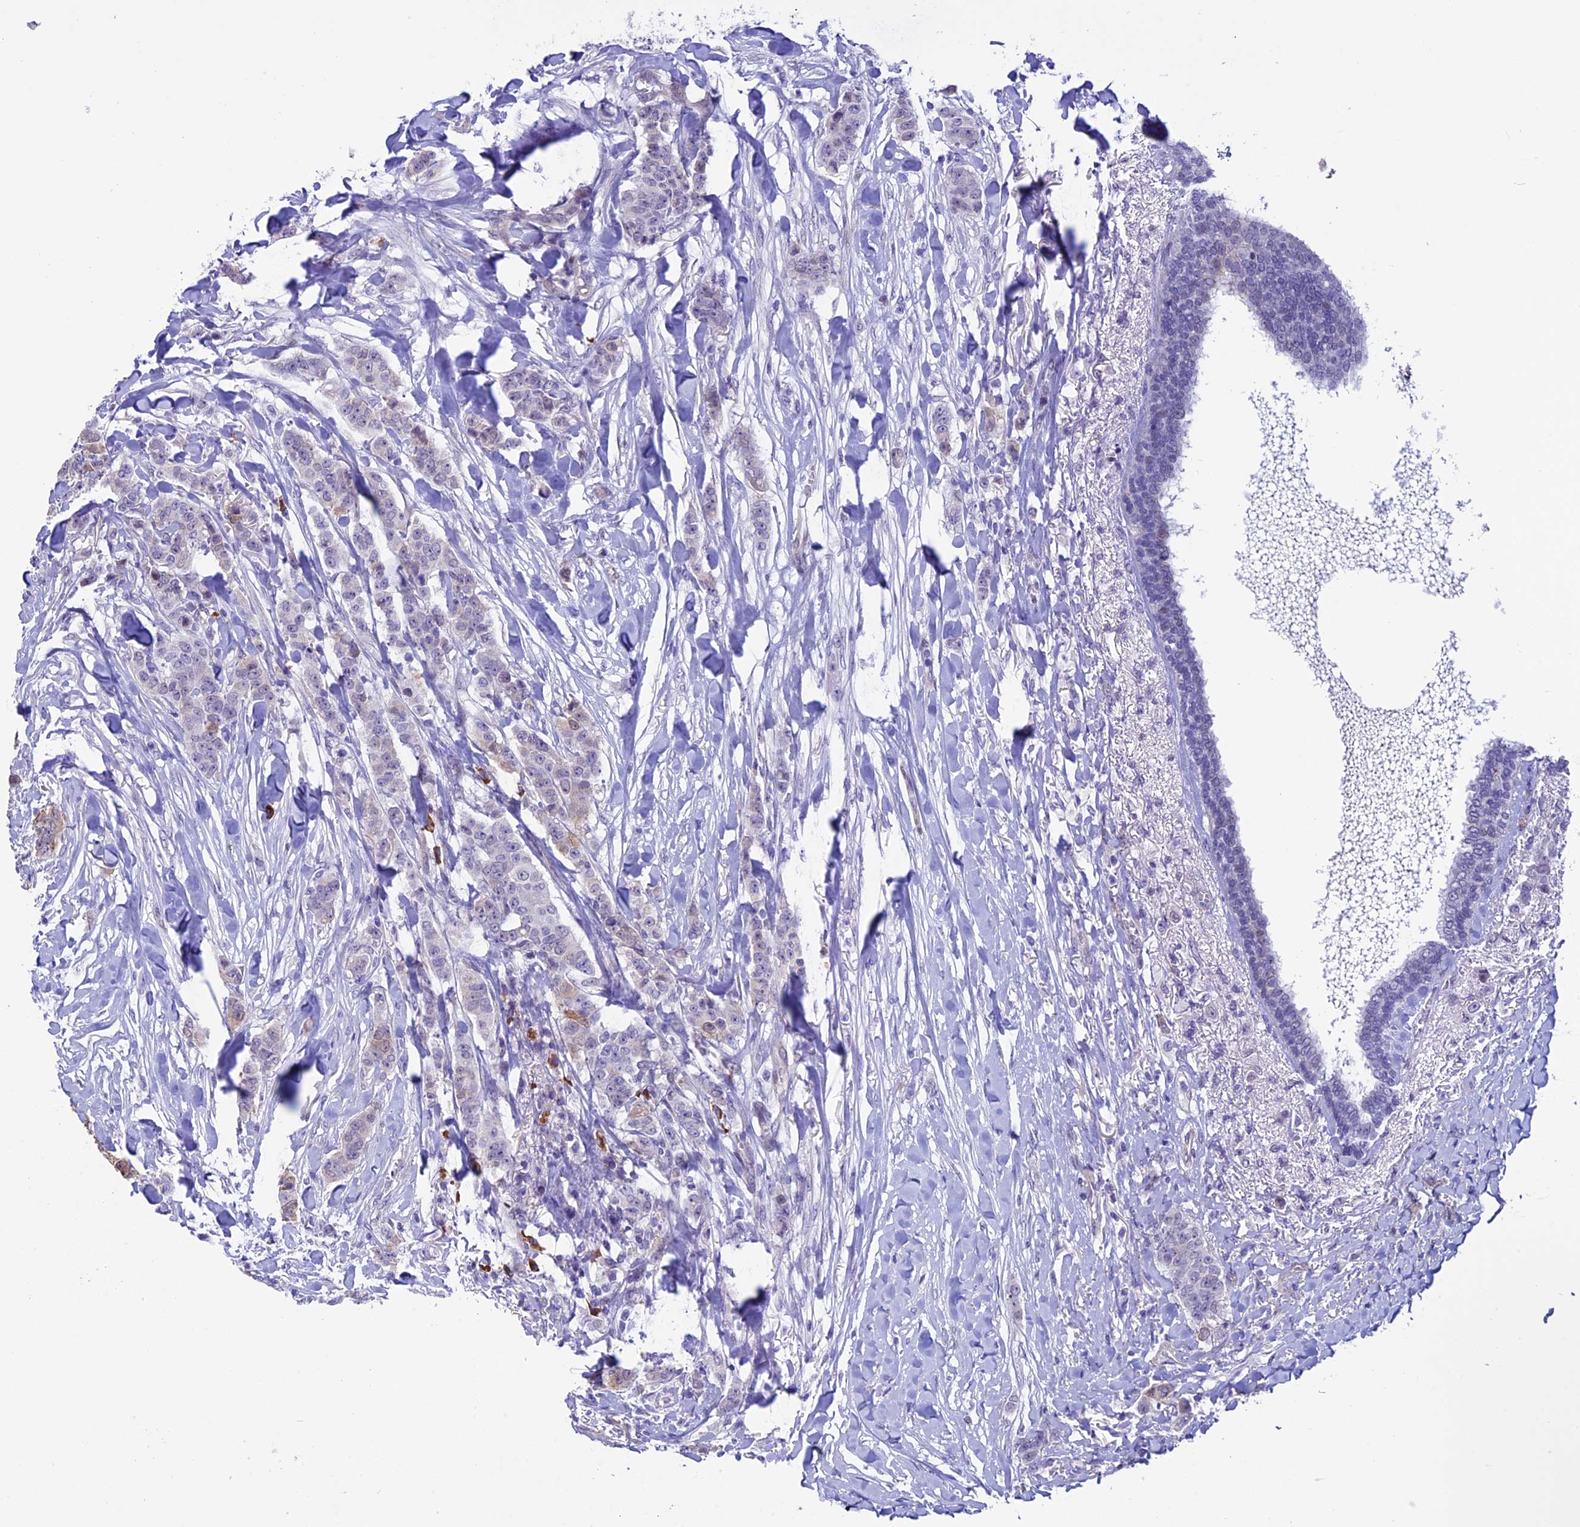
{"staining": {"intensity": "negative", "quantity": "none", "location": "none"}, "tissue": "breast cancer", "cell_type": "Tumor cells", "image_type": "cancer", "snomed": [{"axis": "morphology", "description": "Duct carcinoma"}, {"axis": "topography", "description": "Breast"}], "caption": "A high-resolution image shows immunohistochemistry (IHC) staining of breast cancer, which demonstrates no significant expression in tumor cells.", "gene": "TMEM171", "patient": {"sex": "female", "age": 40}}